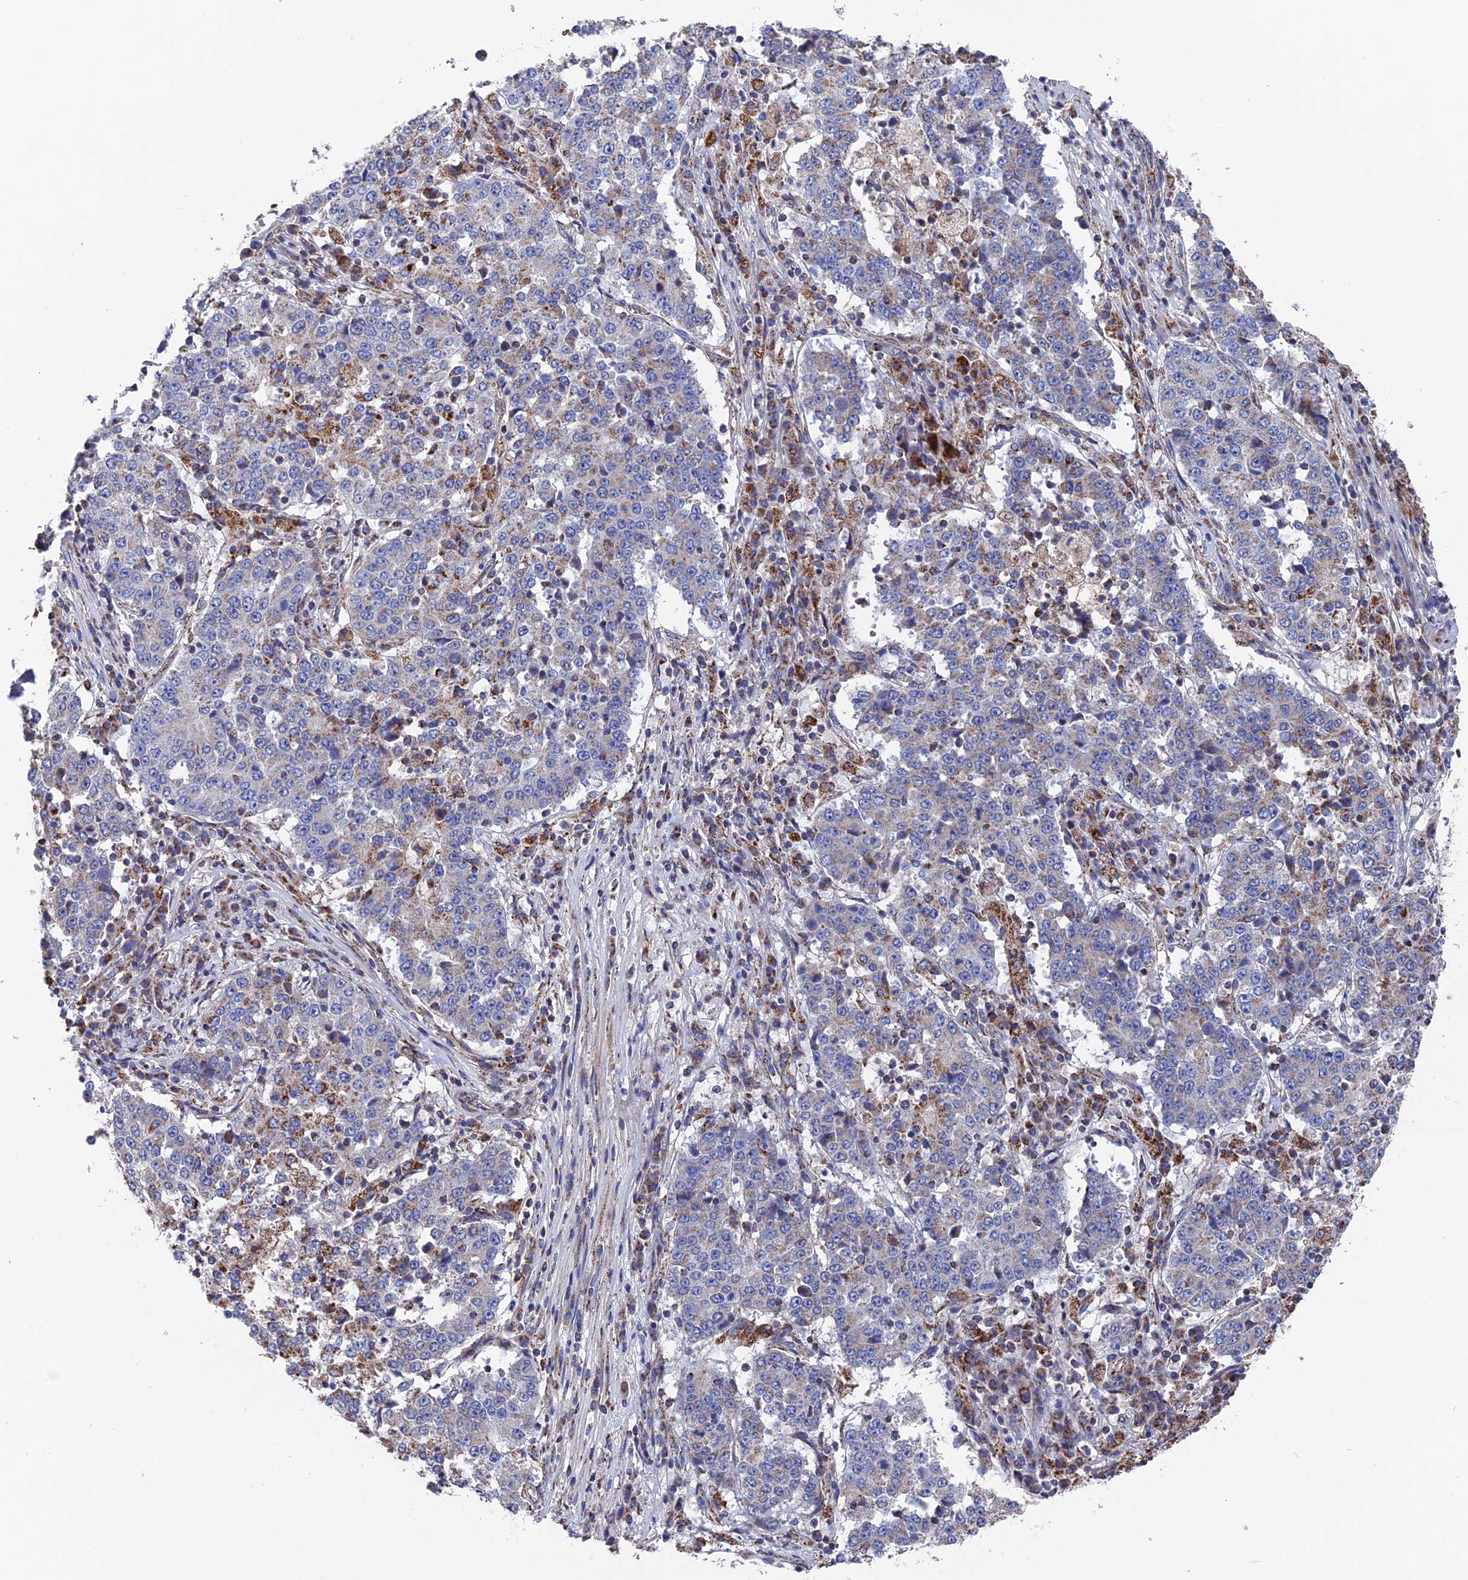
{"staining": {"intensity": "moderate", "quantity": "<25%", "location": "cytoplasmic/membranous"}, "tissue": "stomach cancer", "cell_type": "Tumor cells", "image_type": "cancer", "snomed": [{"axis": "morphology", "description": "Adenocarcinoma, NOS"}, {"axis": "topography", "description": "Stomach"}], "caption": "Immunohistochemistry of stomach adenocarcinoma displays low levels of moderate cytoplasmic/membranous staining in approximately <25% of tumor cells. (Brightfield microscopy of DAB IHC at high magnification).", "gene": "TGFA", "patient": {"sex": "male", "age": 59}}